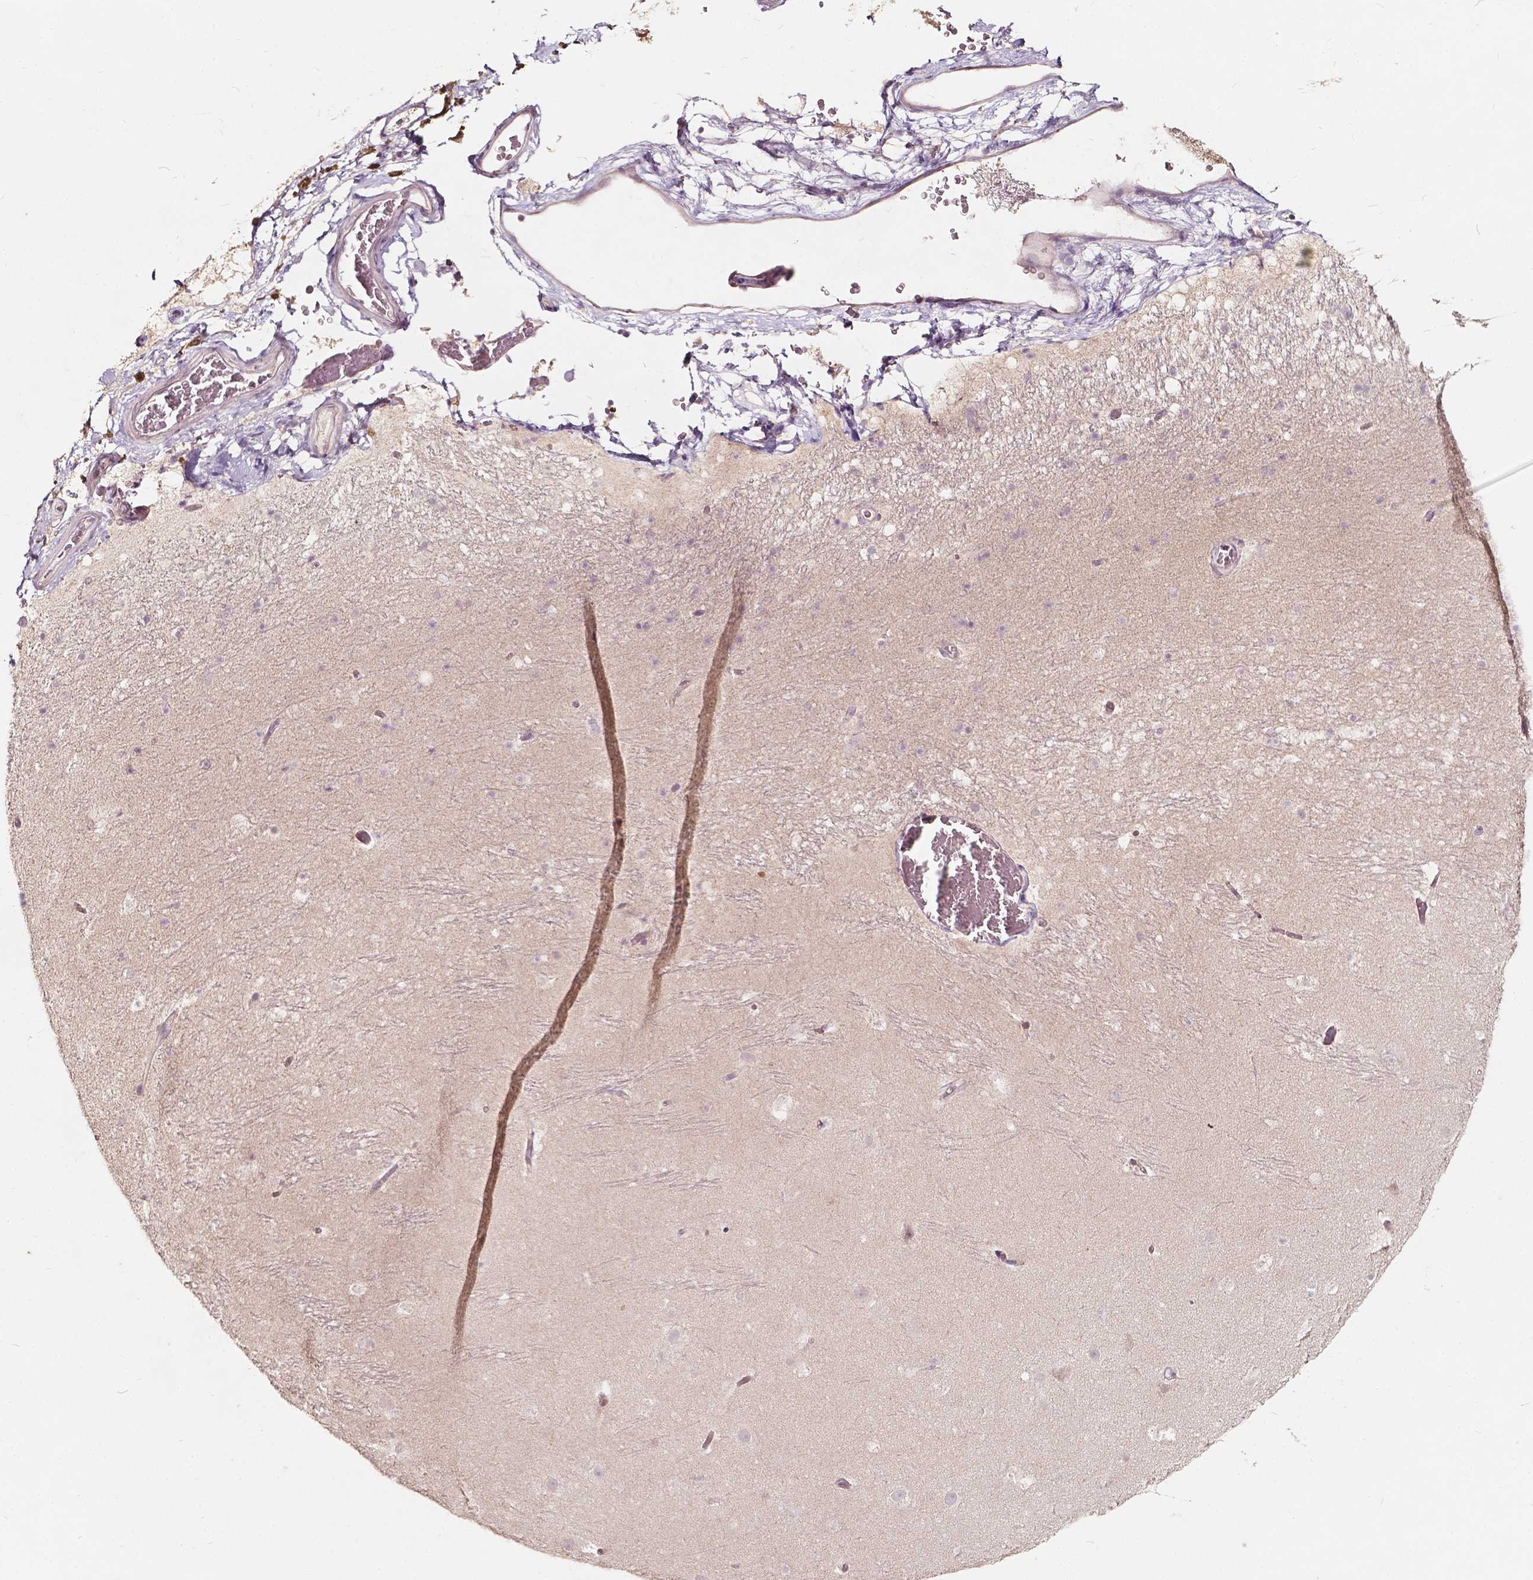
{"staining": {"intensity": "negative", "quantity": "none", "location": "none"}, "tissue": "hippocampus", "cell_type": "Glial cells", "image_type": "normal", "snomed": [{"axis": "morphology", "description": "Normal tissue, NOS"}, {"axis": "topography", "description": "Hippocampus"}], "caption": "The immunohistochemistry (IHC) image has no significant staining in glial cells of hippocampus. (DAB (3,3'-diaminobenzidine) immunohistochemistry visualized using brightfield microscopy, high magnification).", "gene": "NPC1L1", "patient": {"sex": "male", "age": 26}}